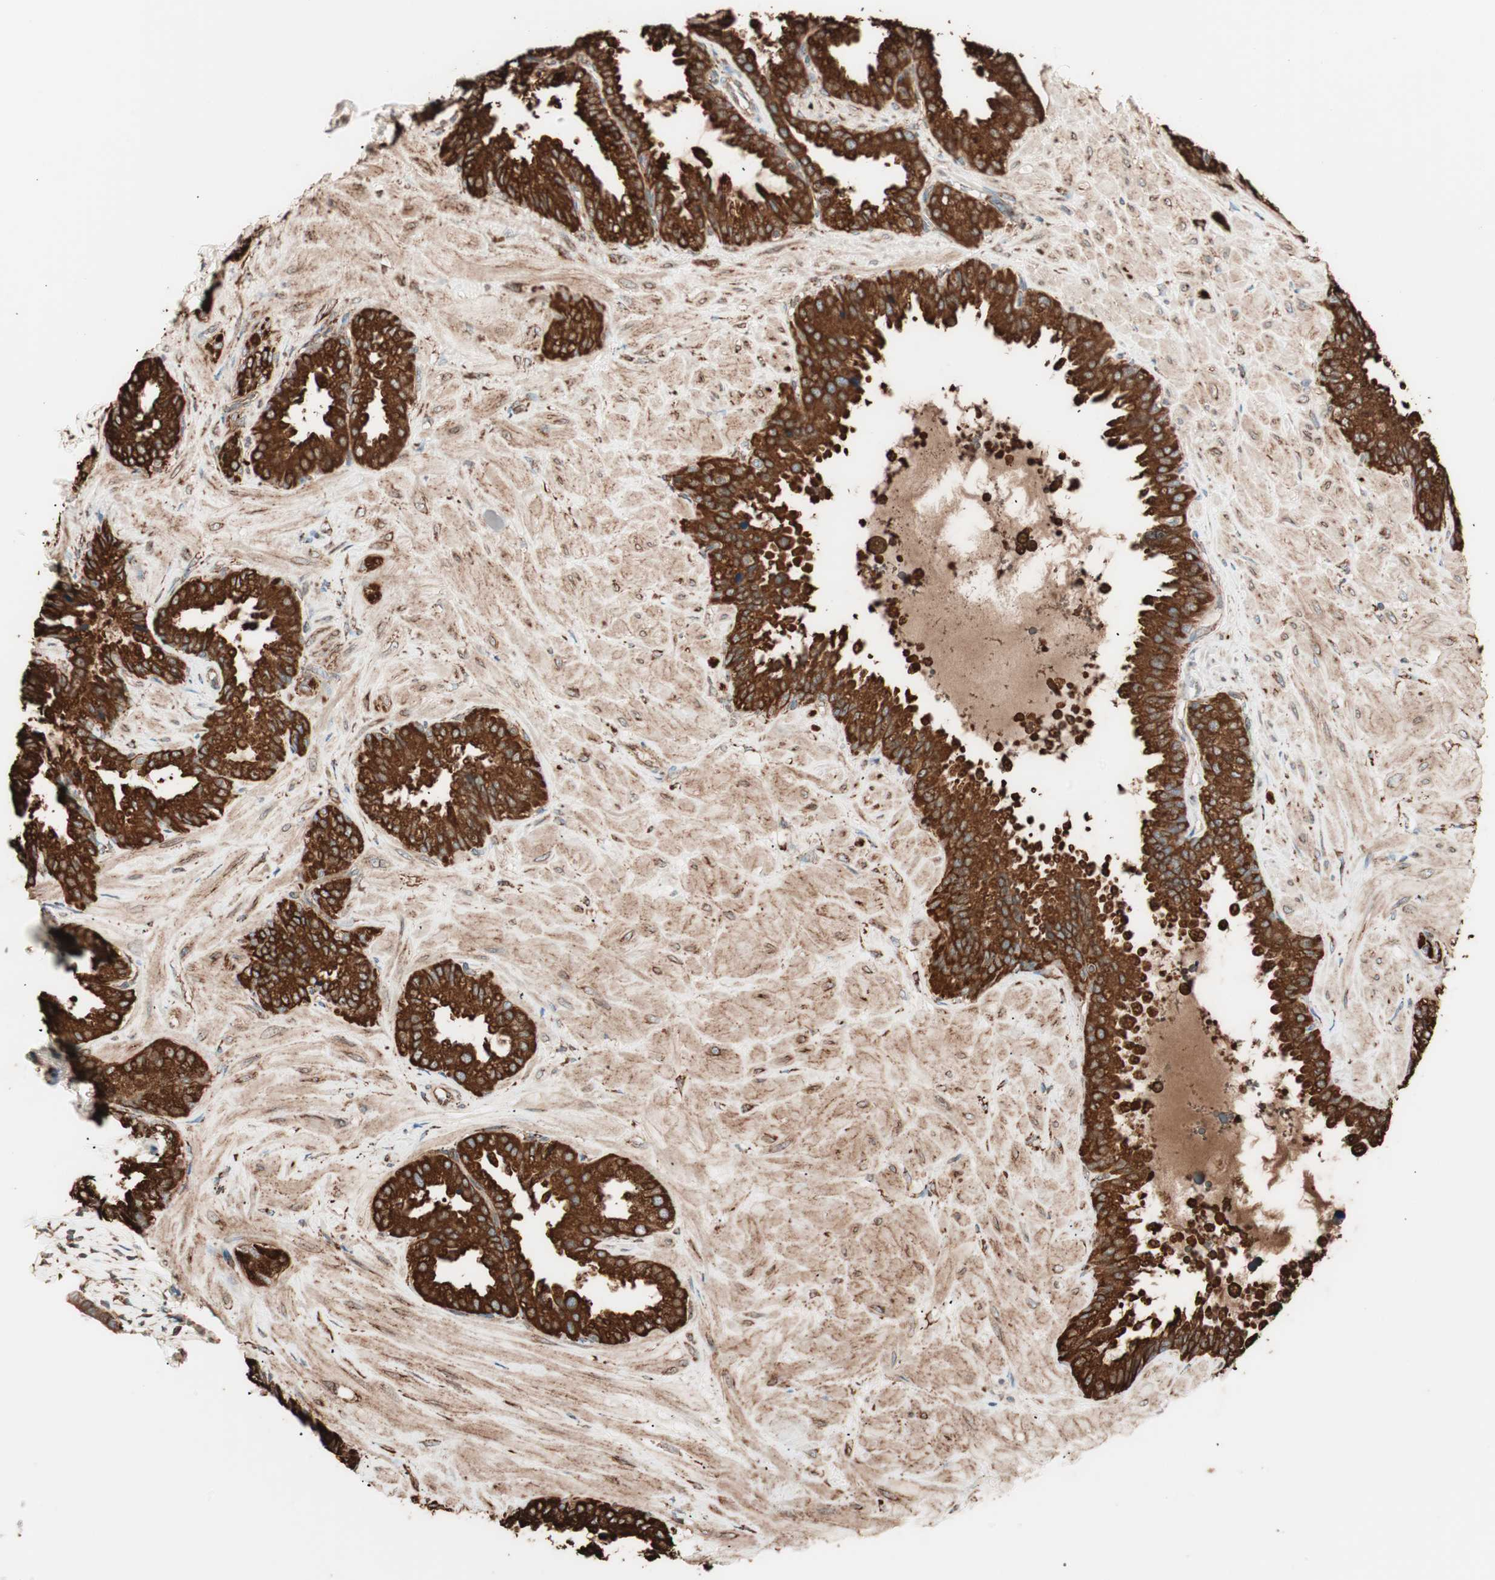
{"staining": {"intensity": "strong", "quantity": ">75%", "location": "cytoplasmic/membranous"}, "tissue": "seminal vesicle", "cell_type": "Glandular cells", "image_type": "normal", "snomed": [{"axis": "morphology", "description": "Normal tissue, NOS"}, {"axis": "topography", "description": "Seminal veicle"}], "caption": "Approximately >75% of glandular cells in normal human seminal vesicle demonstrate strong cytoplasmic/membranous protein expression as visualized by brown immunohistochemical staining.", "gene": "VEGFA", "patient": {"sex": "male", "age": 46}}